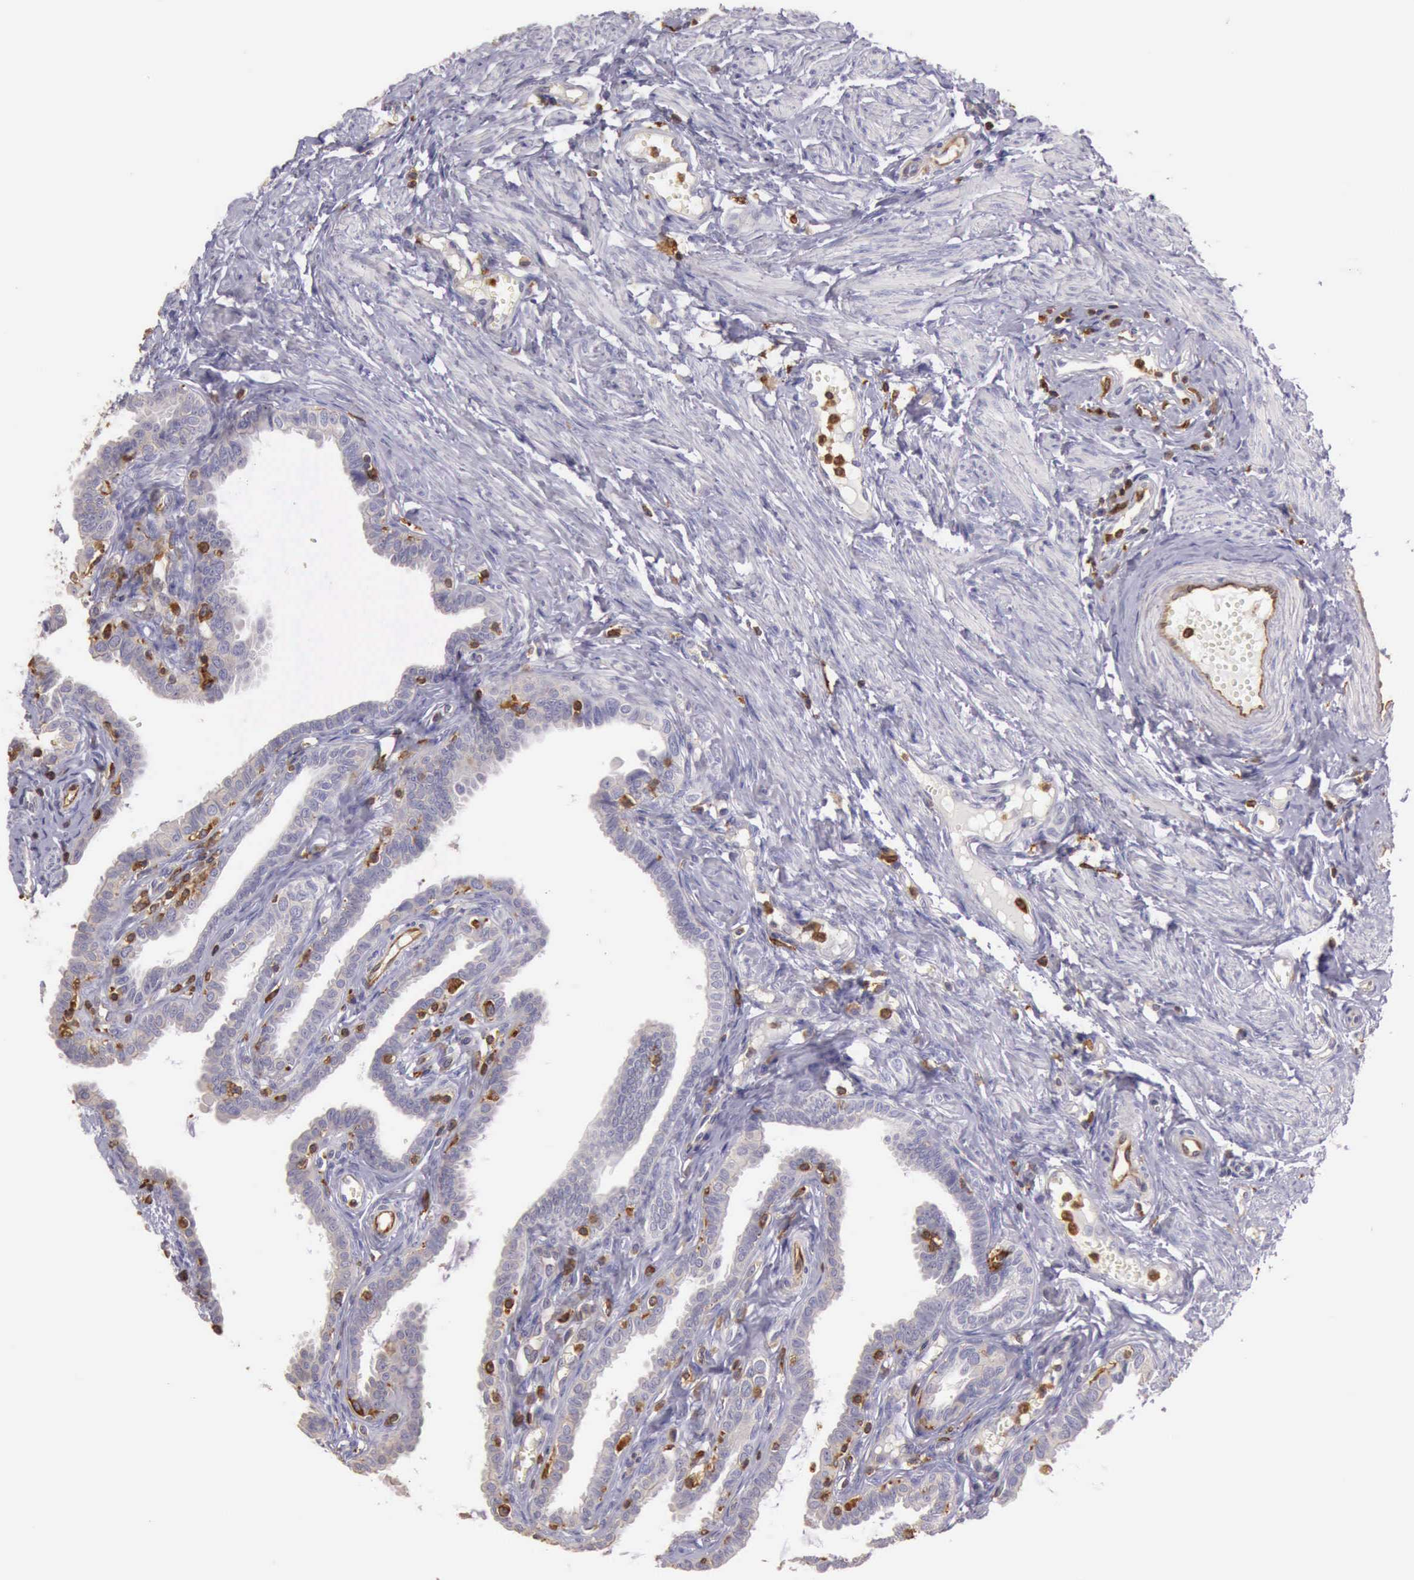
{"staining": {"intensity": "negative", "quantity": "none", "location": "none"}, "tissue": "fallopian tube", "cell_type": "Glandular cells", "image_type": "normal", "snomed": [{"axis": "morphology", "description": "Normal tissue, NOS"}, {"axis": "topography", "description": "Fallopian tube"}], "caption": "IHC image of benign human fallopian tube stained for a protein (brown), which shows no staining in glandular cells.", "gene": "ARHGAP4", "patient": {"sex": "female", "age": 67}}